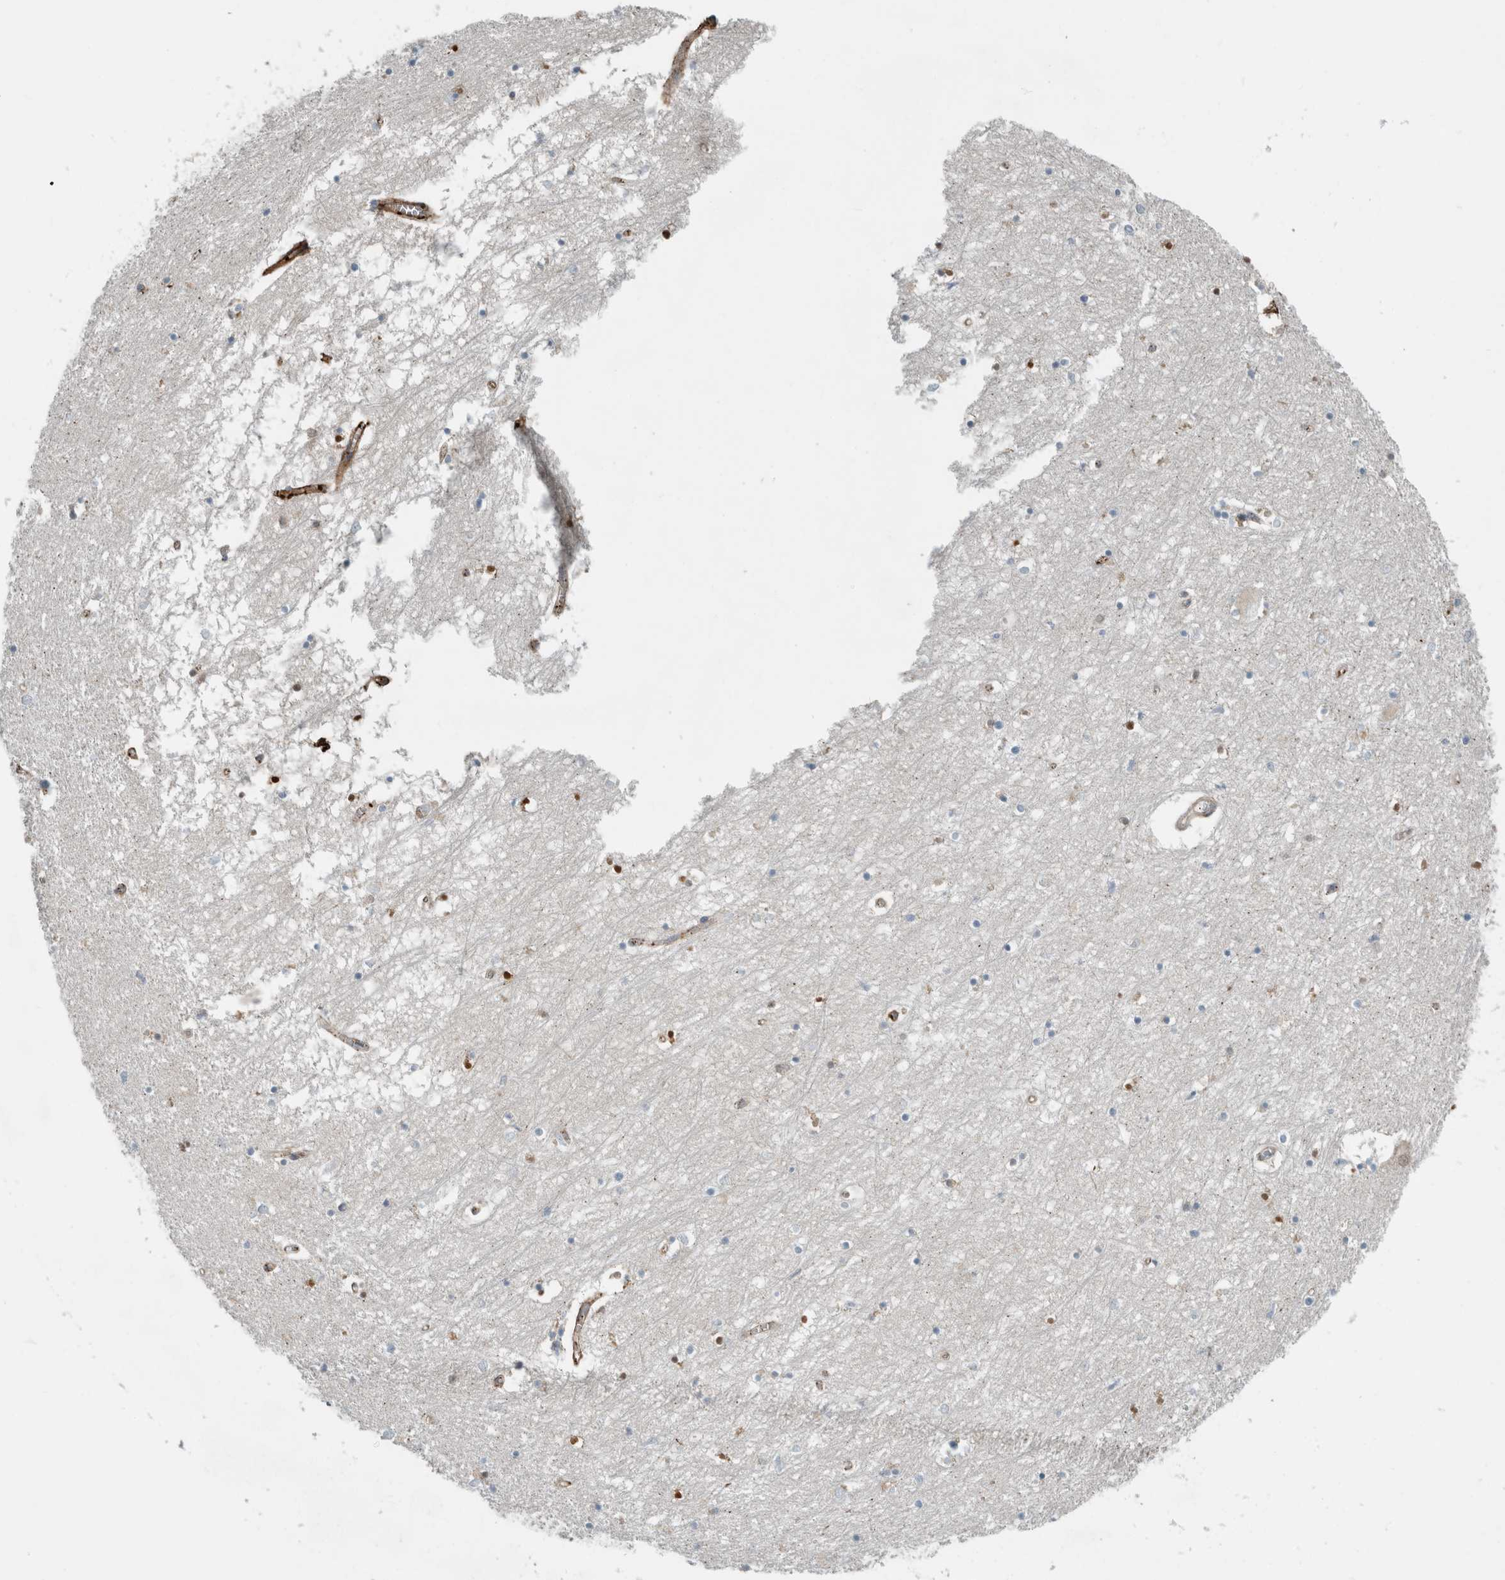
{"staining": {"intensity": "negative", "quantity": "none", "location": "none"}, "tissue": "hippocampus", "cell_type": "Glial cells", "image_type": "normal", "snomed": [{"axis": "morphology", "description": "Normal tissue, NOS"}, {"axis": "topography", "description": "Hippocampus"}], "caption": "An immunohistochemistry micrograph of benign hippocampus is shown. There is no staining in glial cells of hippocampus. (DAB (3,3'-diaminobenzidine) IHC with hematoxylin counter stain).", "gene": "FN1", "patient": {"sex": "male", "age": 70}}